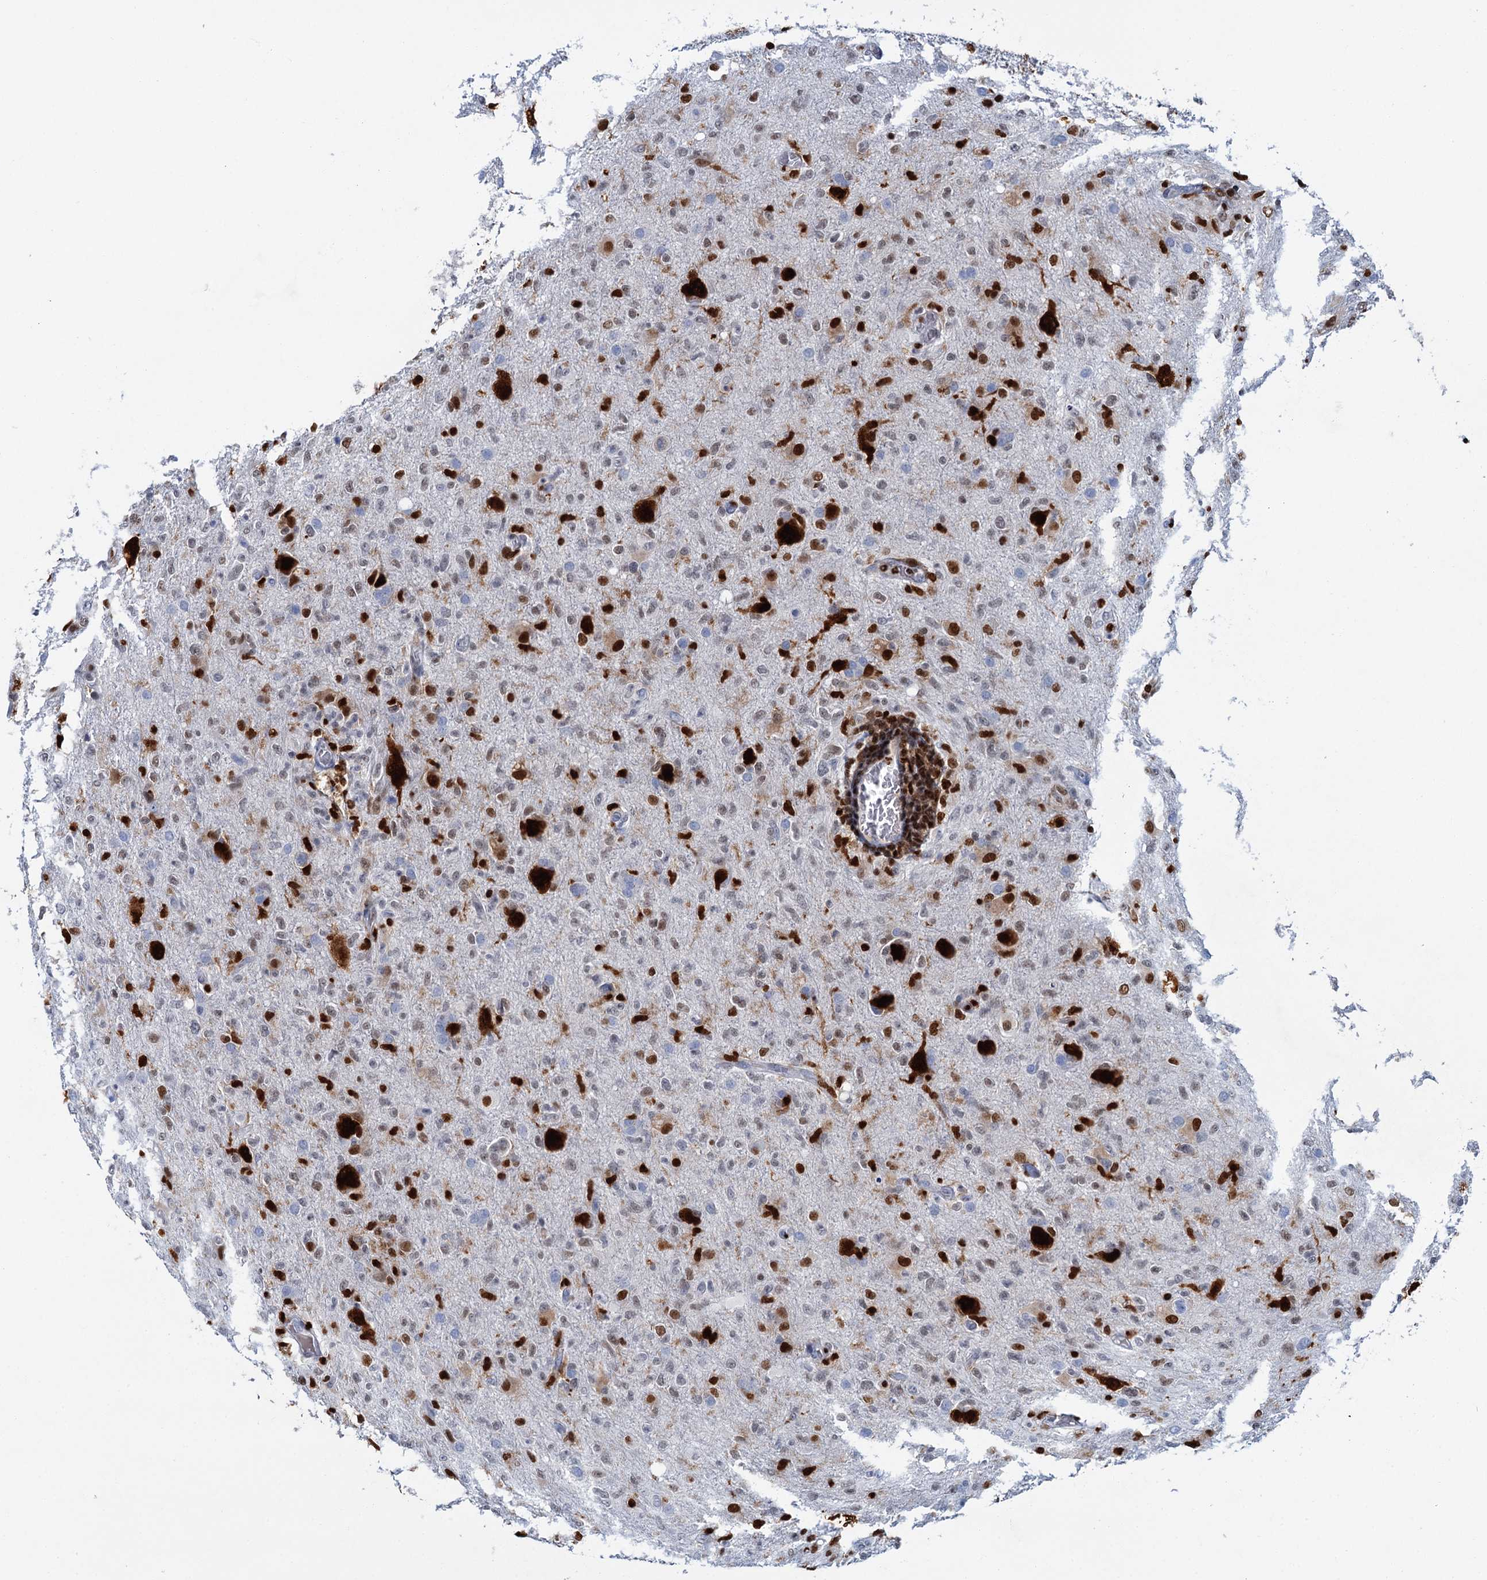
{"staining": {"intensity": "weak", "quantity": "25%-75%", "location": "nuclear"}, "tissue": "glioma", "cell_type": "Tumor cells", "image_type": "cancer", "snomed": [{"axis": "morphology", "description": "Glioma, malignant, High grade"}, {"axis": "topography", "description": "Brain"}], "caption": "High-power microscopy captured an immunohistochemistry photomicrograph of glioma, revealing weak nuclear staining in about 25%-75% of tumor cells. The protein is shown in brown color, while the nuclei are stained blue.", "gene": "CELF2", "patient": {"sex": "female", "age": 57}}